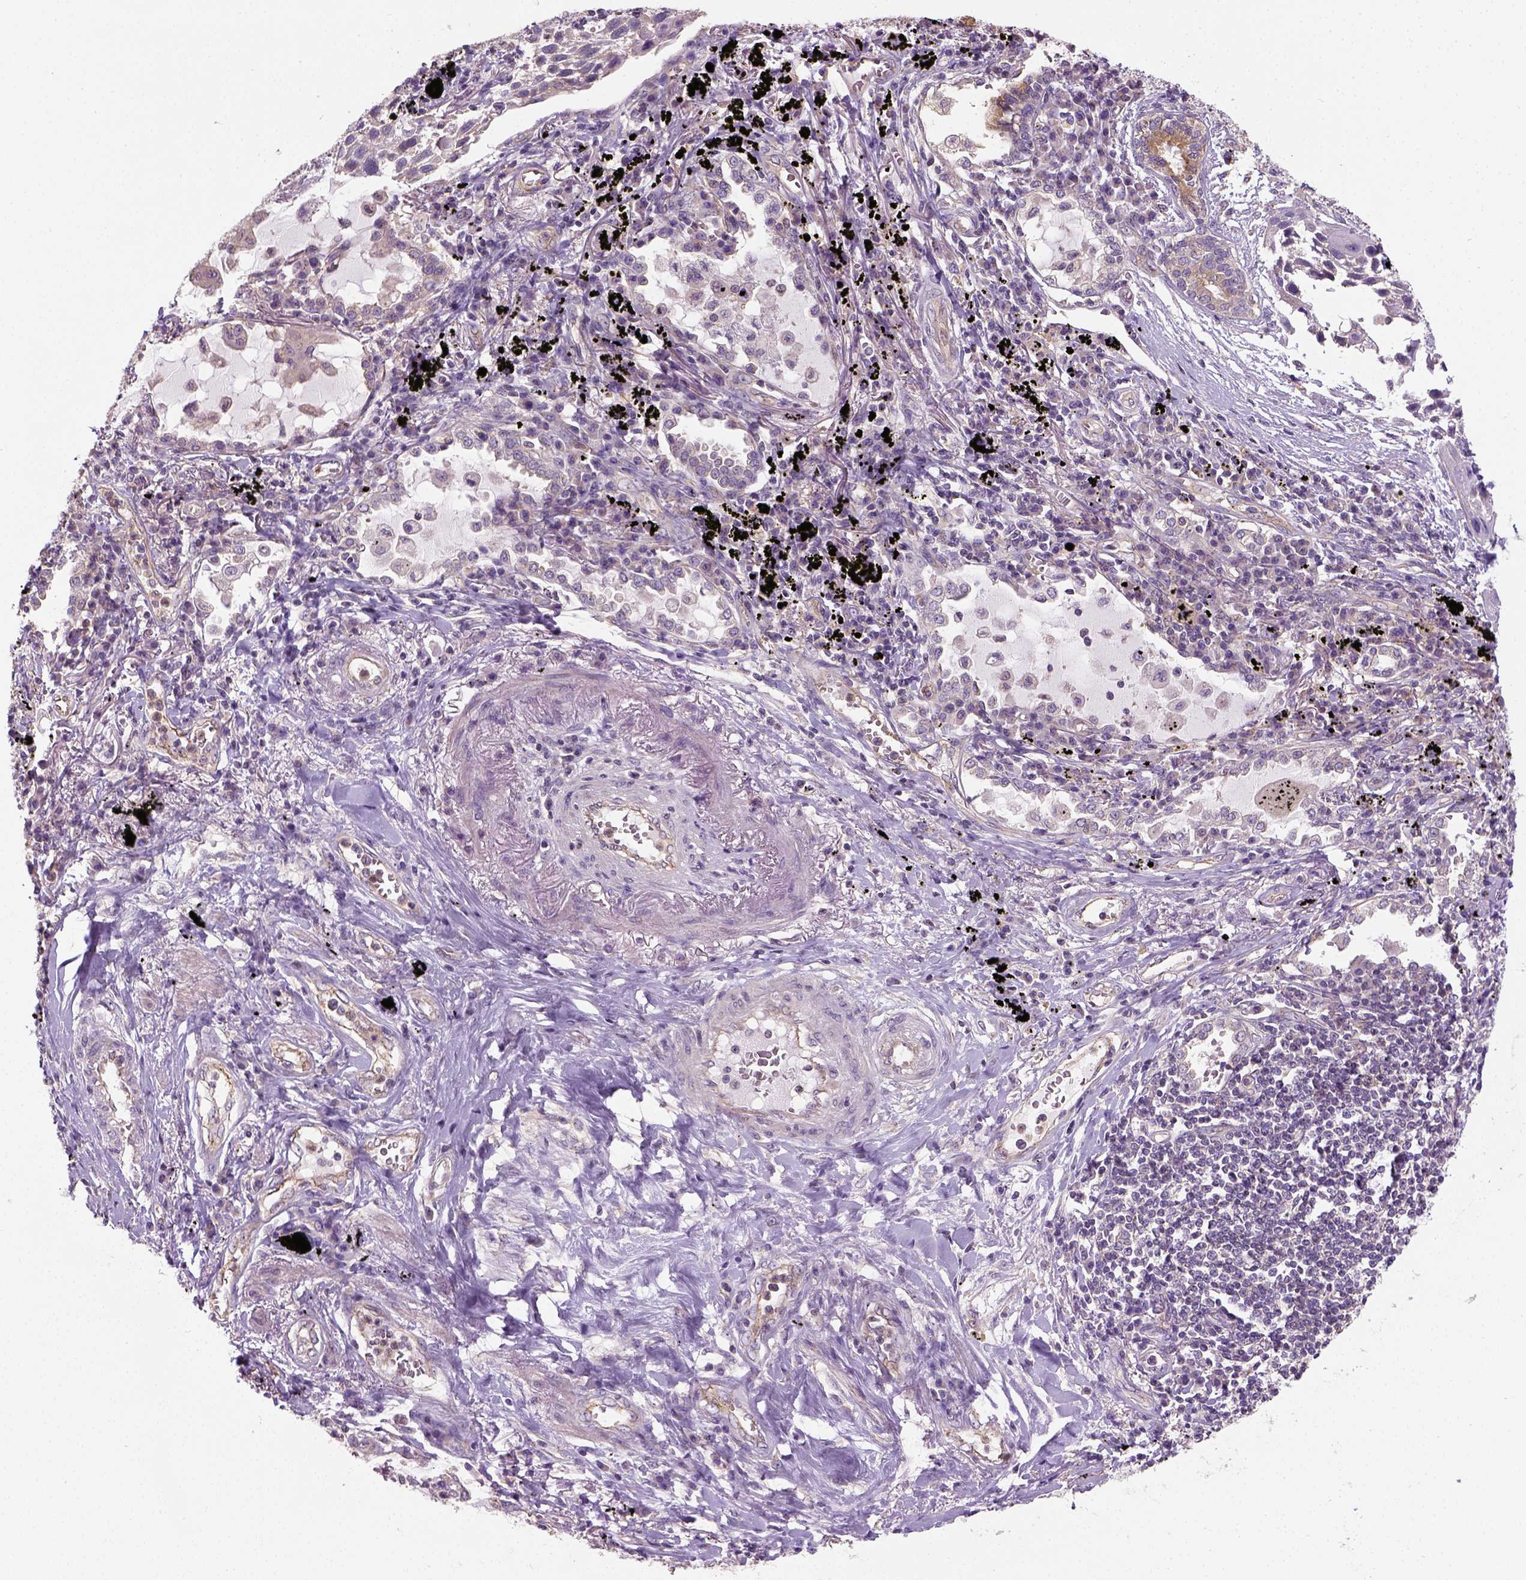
{"staining": {"intensity": "weak", "quantity": "25%-75%", "location": "cytoplasmic/membranous"}, "tissue": "lung cancer", "cell_type": "Tumor cells", "image_type": "cancer", "snomed": [{"axis": "morphology", "description": "Squamous cell carcinoma, NOS"}, {"axis": "topography", "description": "Lung"}], "caption": "Immunohistochemistry micrograph of neoplastic tissue: human squamous cell carcinoma (lung) stained using immunohistochemistry (IHC) demonstrates low levels of weak protein expression localized specifically in the cytoplasmic/membranous of tumor cells, appearing as a cytoplasmic/membranous brown color.", "gene": "CRACR2A", "patient": {"sex": "male", "age": 78}}